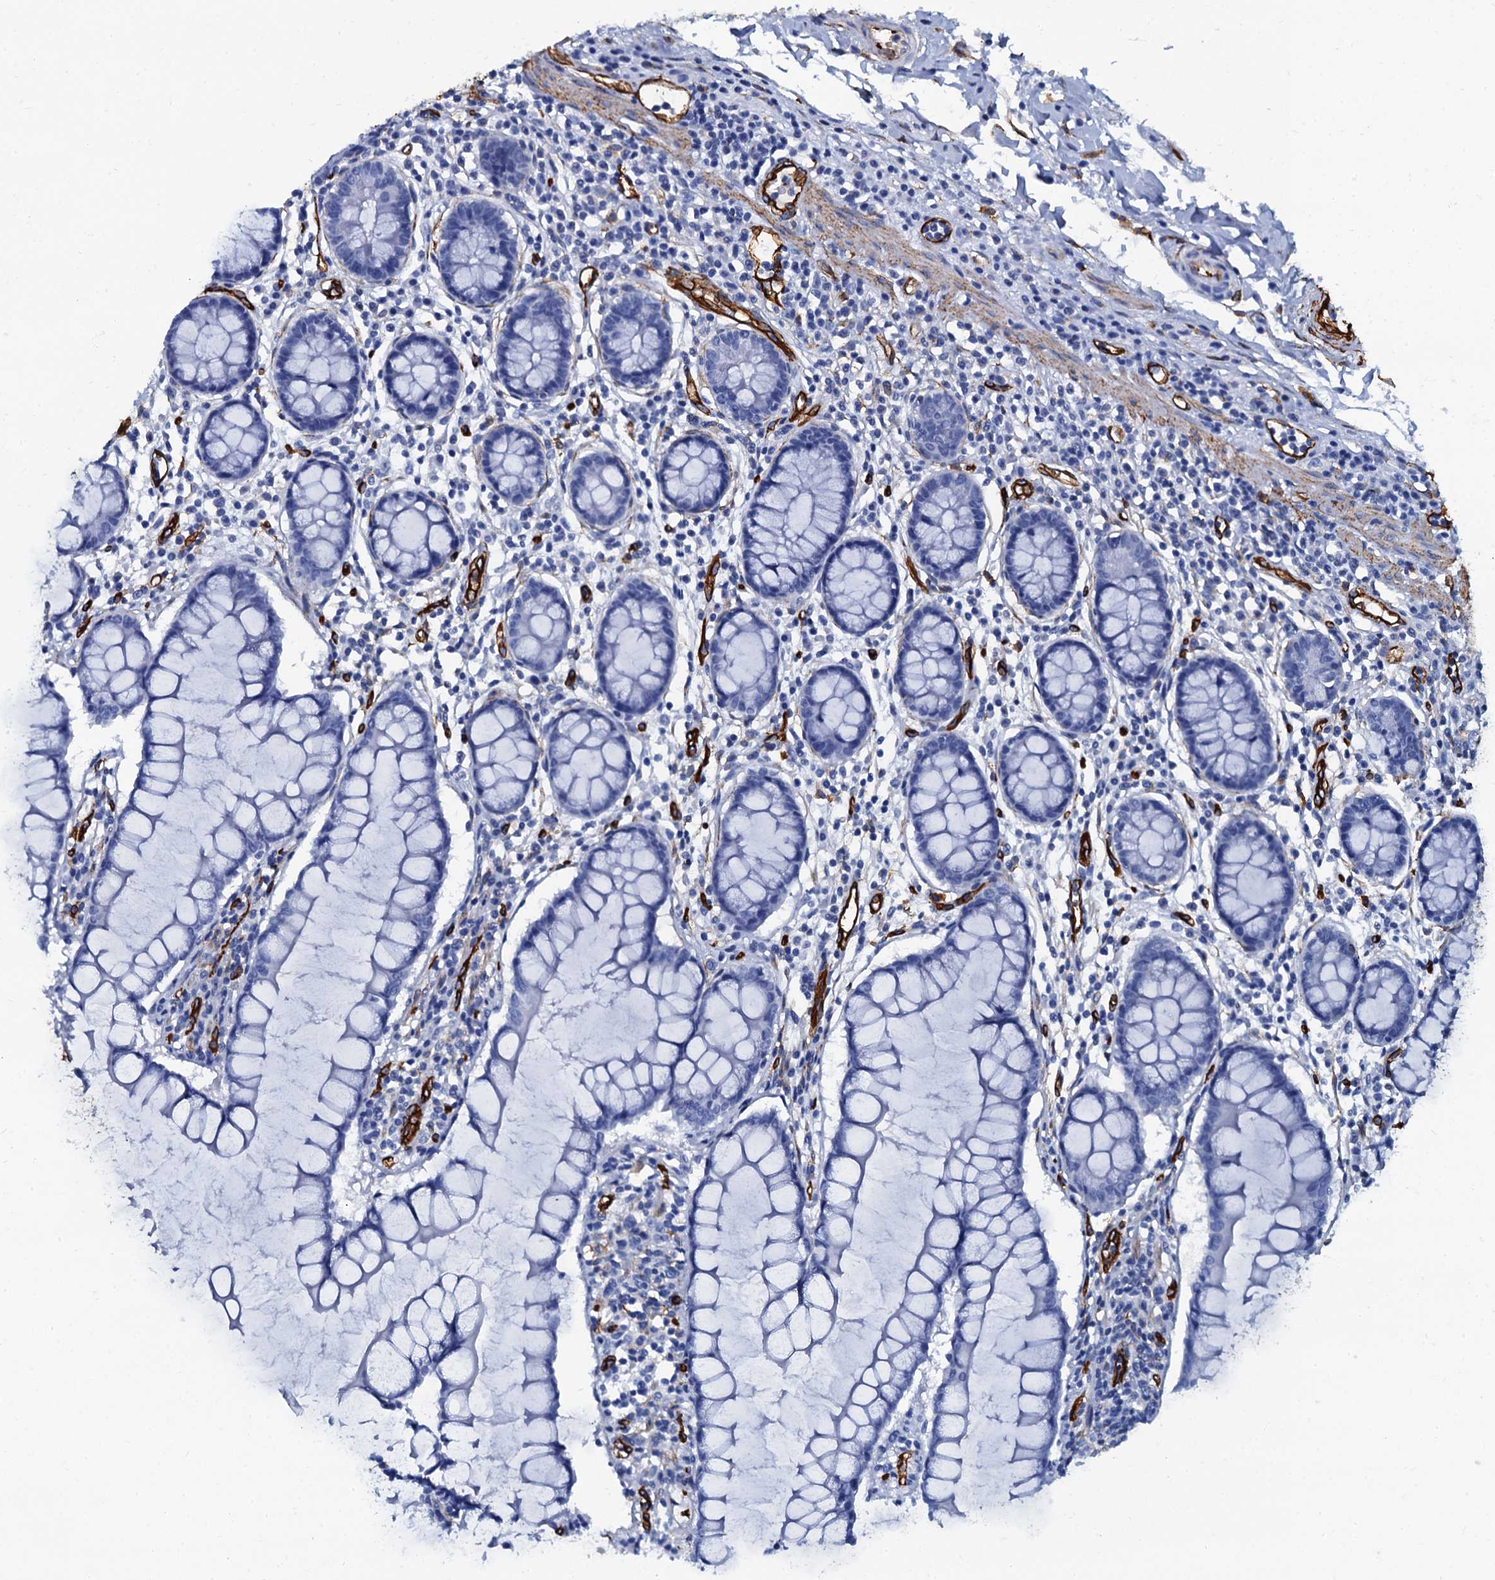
{"staining": {"intensity": "strong", "quantity": ">75%", "location": "cytoplasmic/membranous"}, "tissue": "colon", "cell_type": "Endothelial cells", "image_type": "normal", "snomed": [{"axis": "morphology", "description": "Normal tissue, NOS"}, {"axis": "morphology", "description": "Adenocarcinoma, NOS"}, {"axis": "topography", "description": "Colon"}], "caption": "A brown stain highlights strong cytoplasmic/membranous expression of a protein in endothelial cells of unremarkable colon. (Stains: DAB (3,3'-diaminobenzidine) in brown, nuclei in blue, Microscopy: brightfield microscopy at high magnification).", "gene": "CAVIN2", "patient": {"sex": "female", "age": 55}}